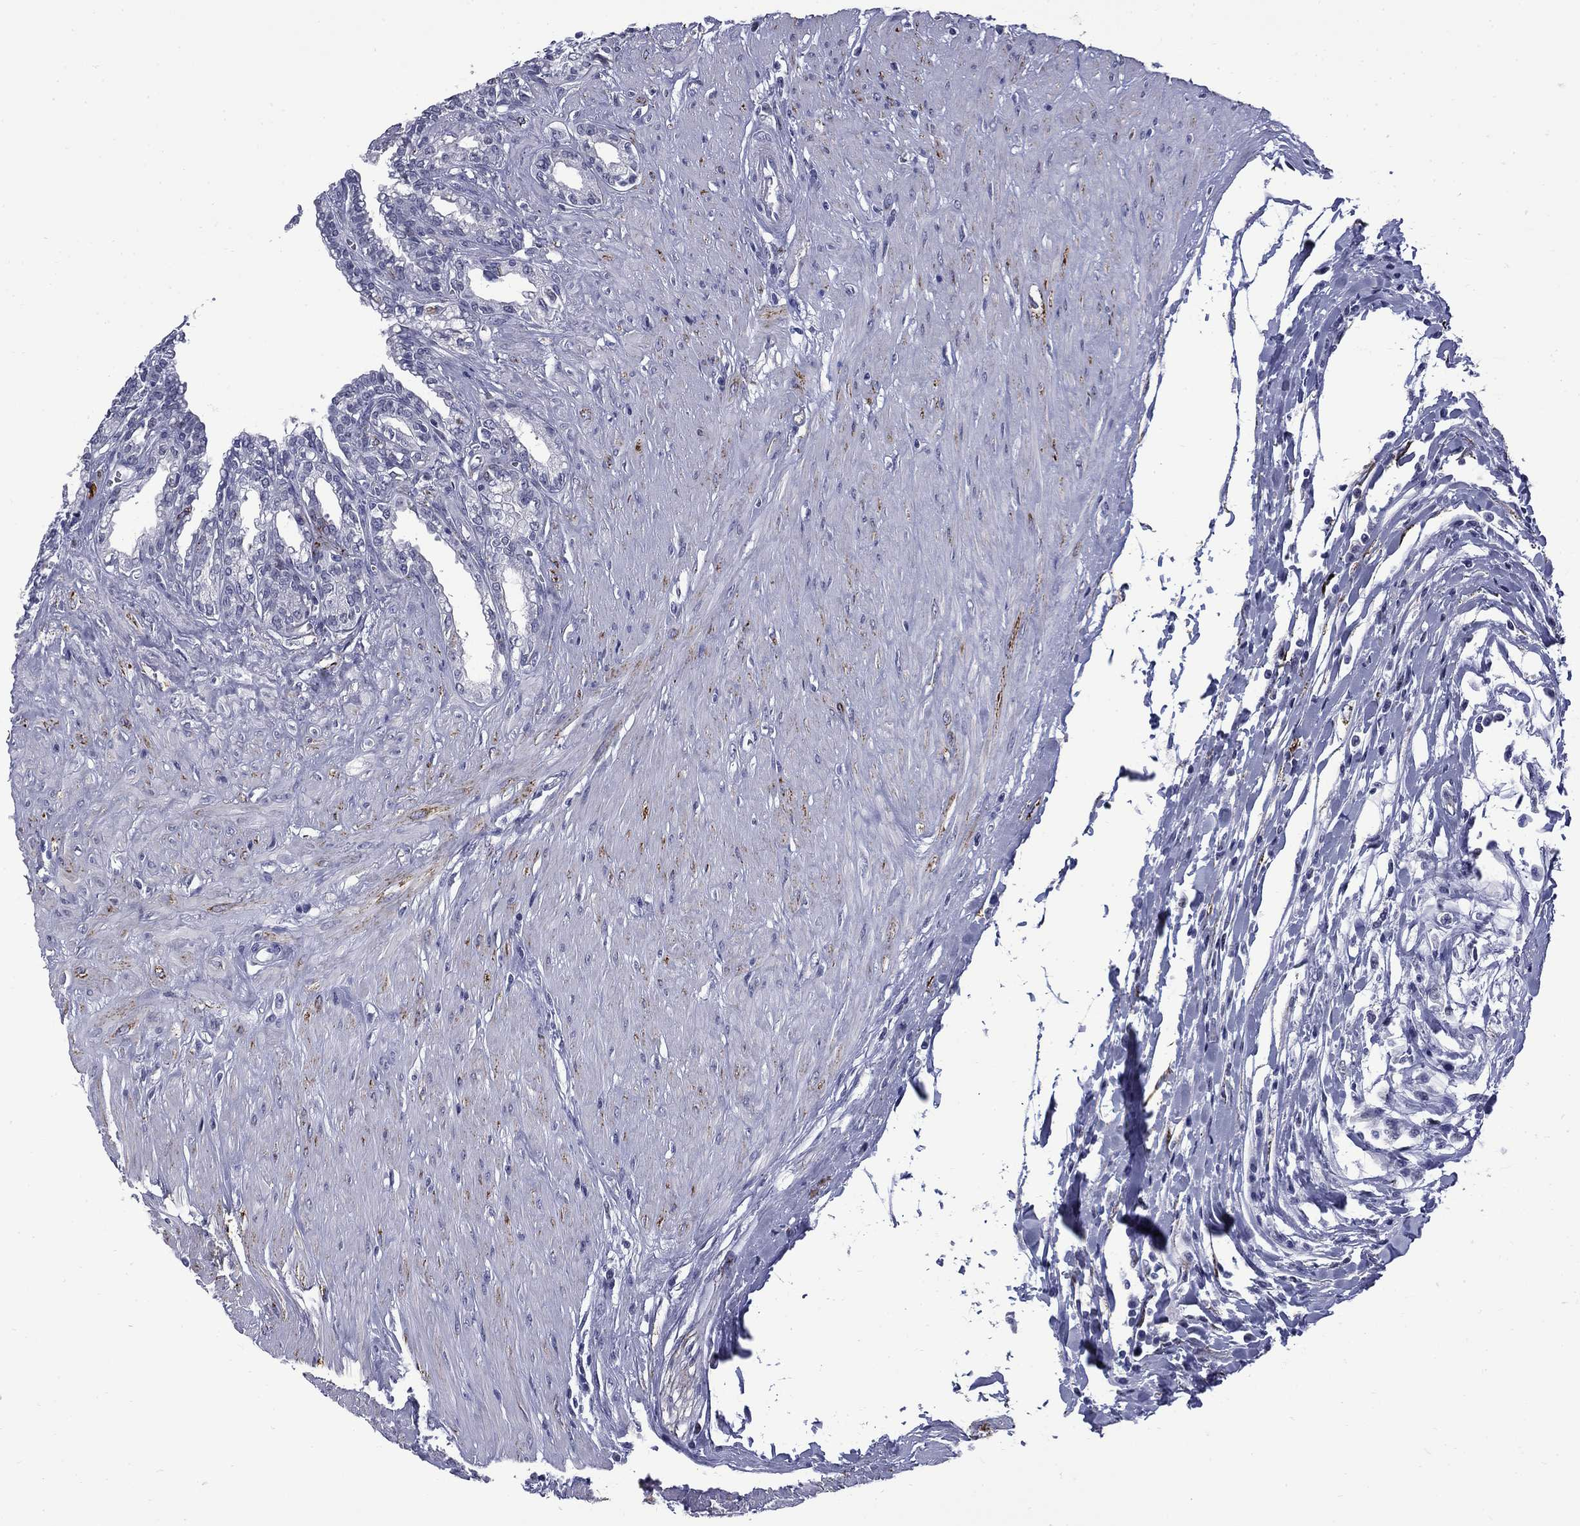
{"staining": {"intensity": "negative", "quantity": "none", "location": "none"}, "tissue": "seminal vesicle", "cell_type": "Glandular cells", "image_type": "normal", "snomed": [{"axis": "morphology", "description": "Normal tissue, NOS"}, {"axis": "morphology", "description": "Urothelial carcinoma, NOS"}, {"axis": "topography", "description": "Urinary bladder"}, {"axis": "topography", "description": "Seminal veicle"}], "caption": "Immunohistochemical staining of benign seminal vesicle reveals no significant positivity in glandular cells. (DAB IHC, high magnification).", "gene": "MGARP", "patient": {"sex": "male", "age": 76}}